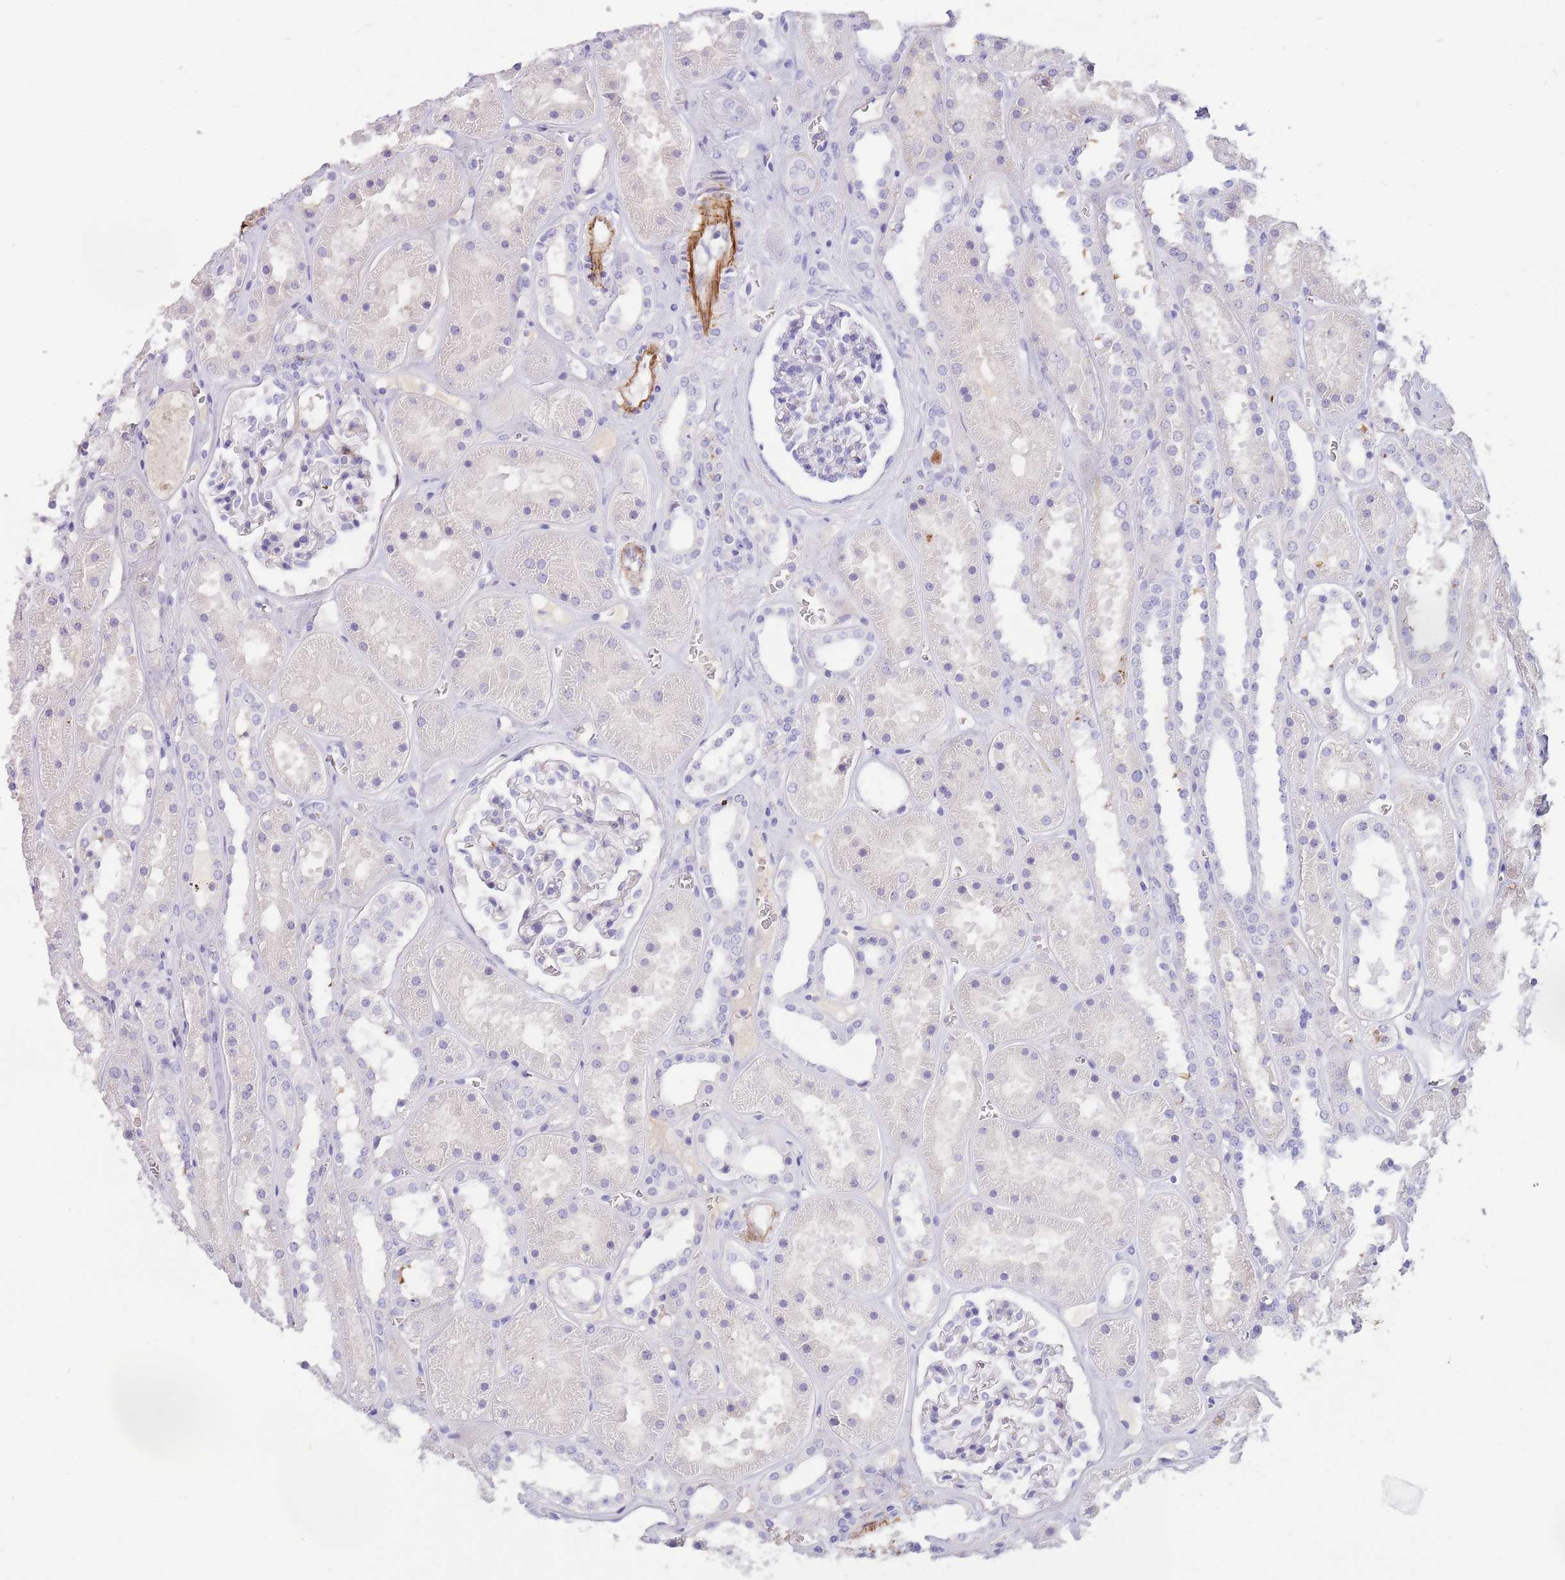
{"staining": {"intensity": "negative", "quantity": "none", "location": "none"}, "tissue": "kidney", "cell_type": "Cells in glomeruli", "image_type": "normal", "snomed": [{"axis": "morphology", "description": "Normal tissue, NOS"}, {"axis": "topography", "description": "Kidney"}], "caption": "Histopathology image shows no significant protein expression in cells in glomeruli of normal kidney.", "gene": "LEPROTL1", "patient": {"sex": "female", "age": 41}}